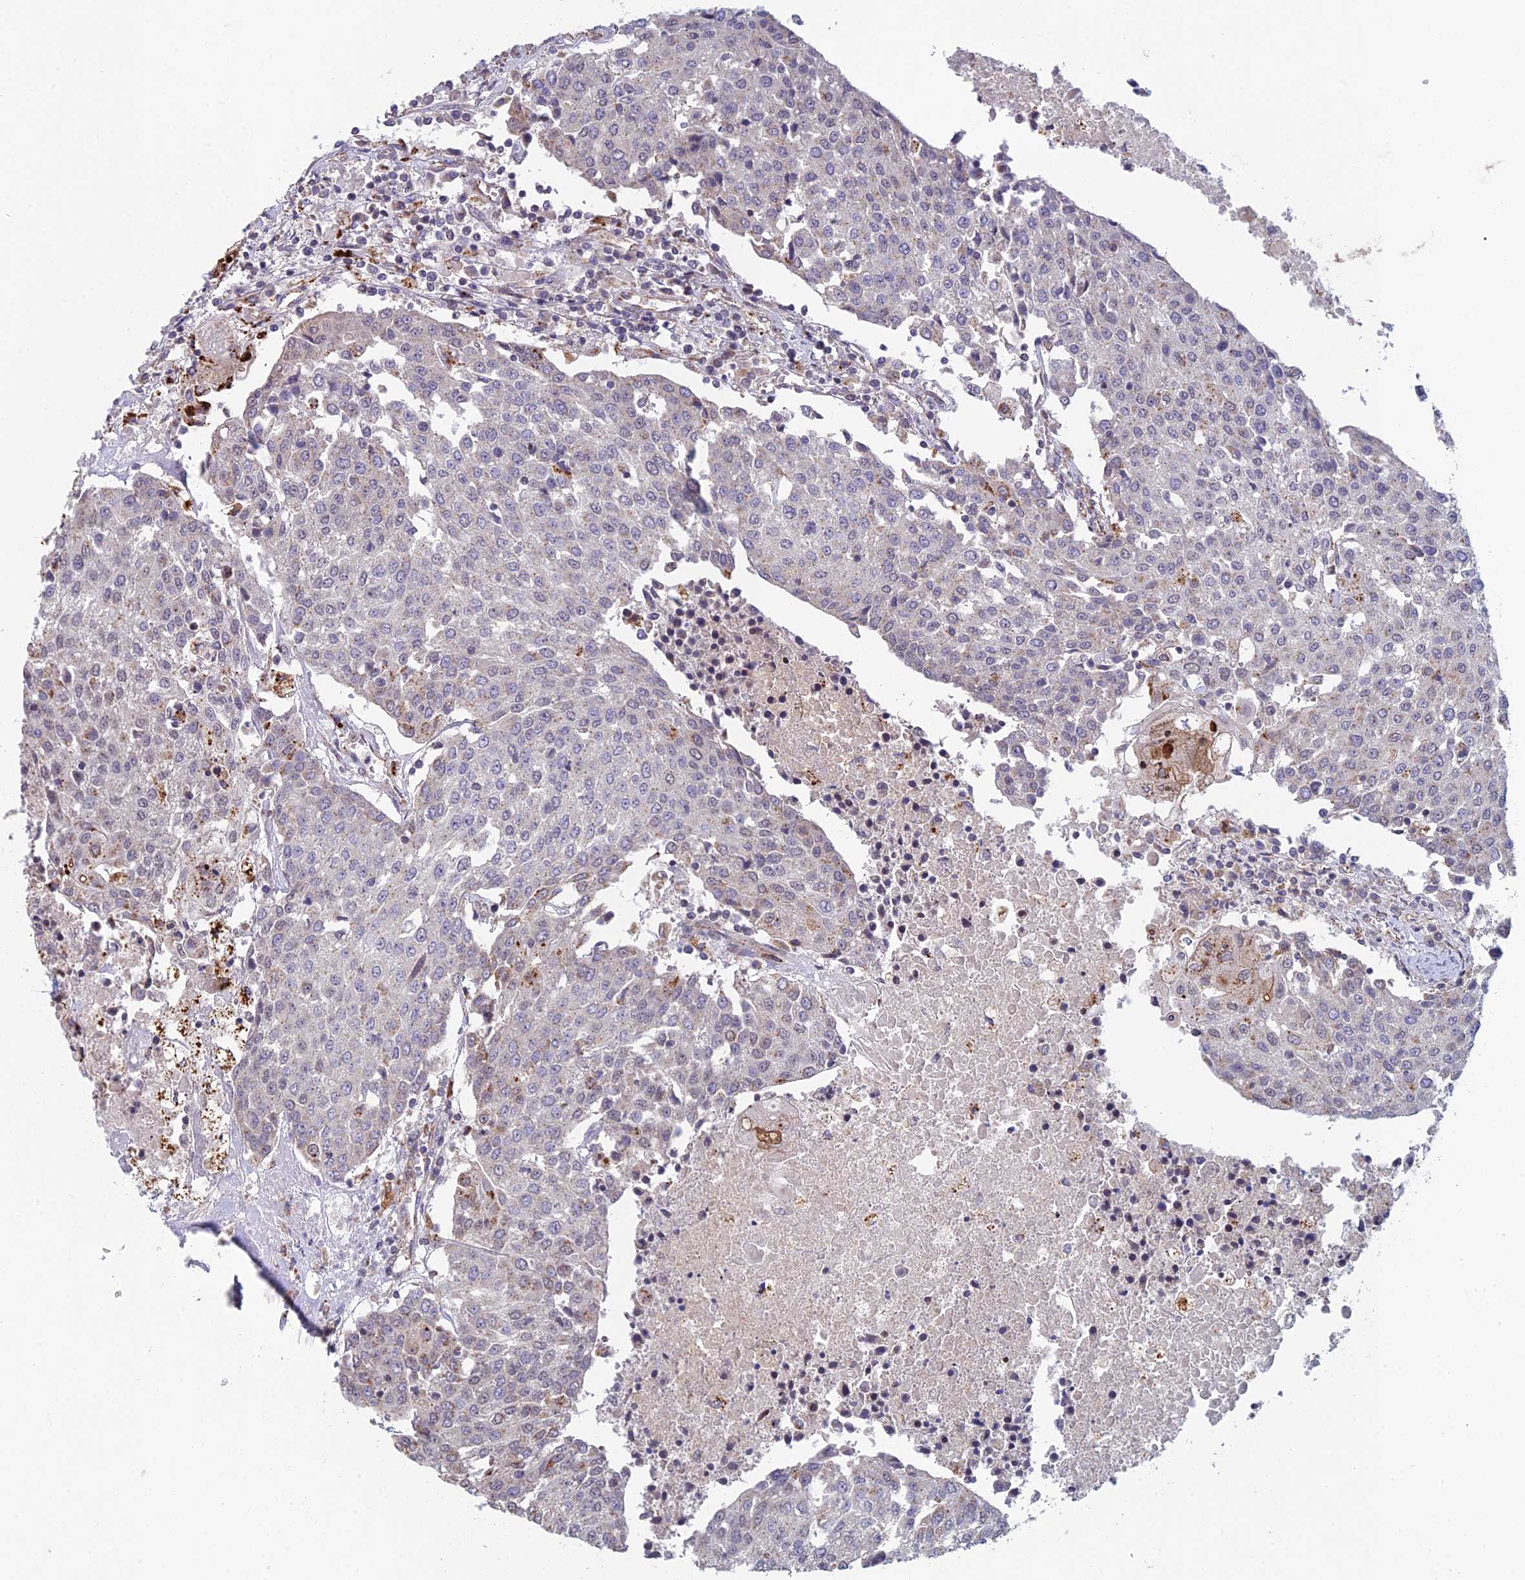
{"staining": {"intensity": "moderate", "quantity": "<25%", "location": "cytoplasmic/membranous"}, "tissue": "urothelial cancer", "cell_type": "Tumor cells", "image_type": "cancer", "snomed": [{"axis": "morphology", "description": "Urothelial carcinoma, High grade"}, {"axis": "topography", "description": "Urinary bladder"}], "caption": "IHC staining of urothelial cancer, which shows low levels of moderate cytoplasmic/membranous staining in about <25% of tumor cells indicating moderate cytoplasmic/membranous protein staining. The staining was performed using DAB (3,3'-diaminobenzidine) (brown) for protein detection and nuclei were counterstained in hematoxylin (blue).", "gene": "FOXS1", "patient": {"sex": "female", "age": 85}}